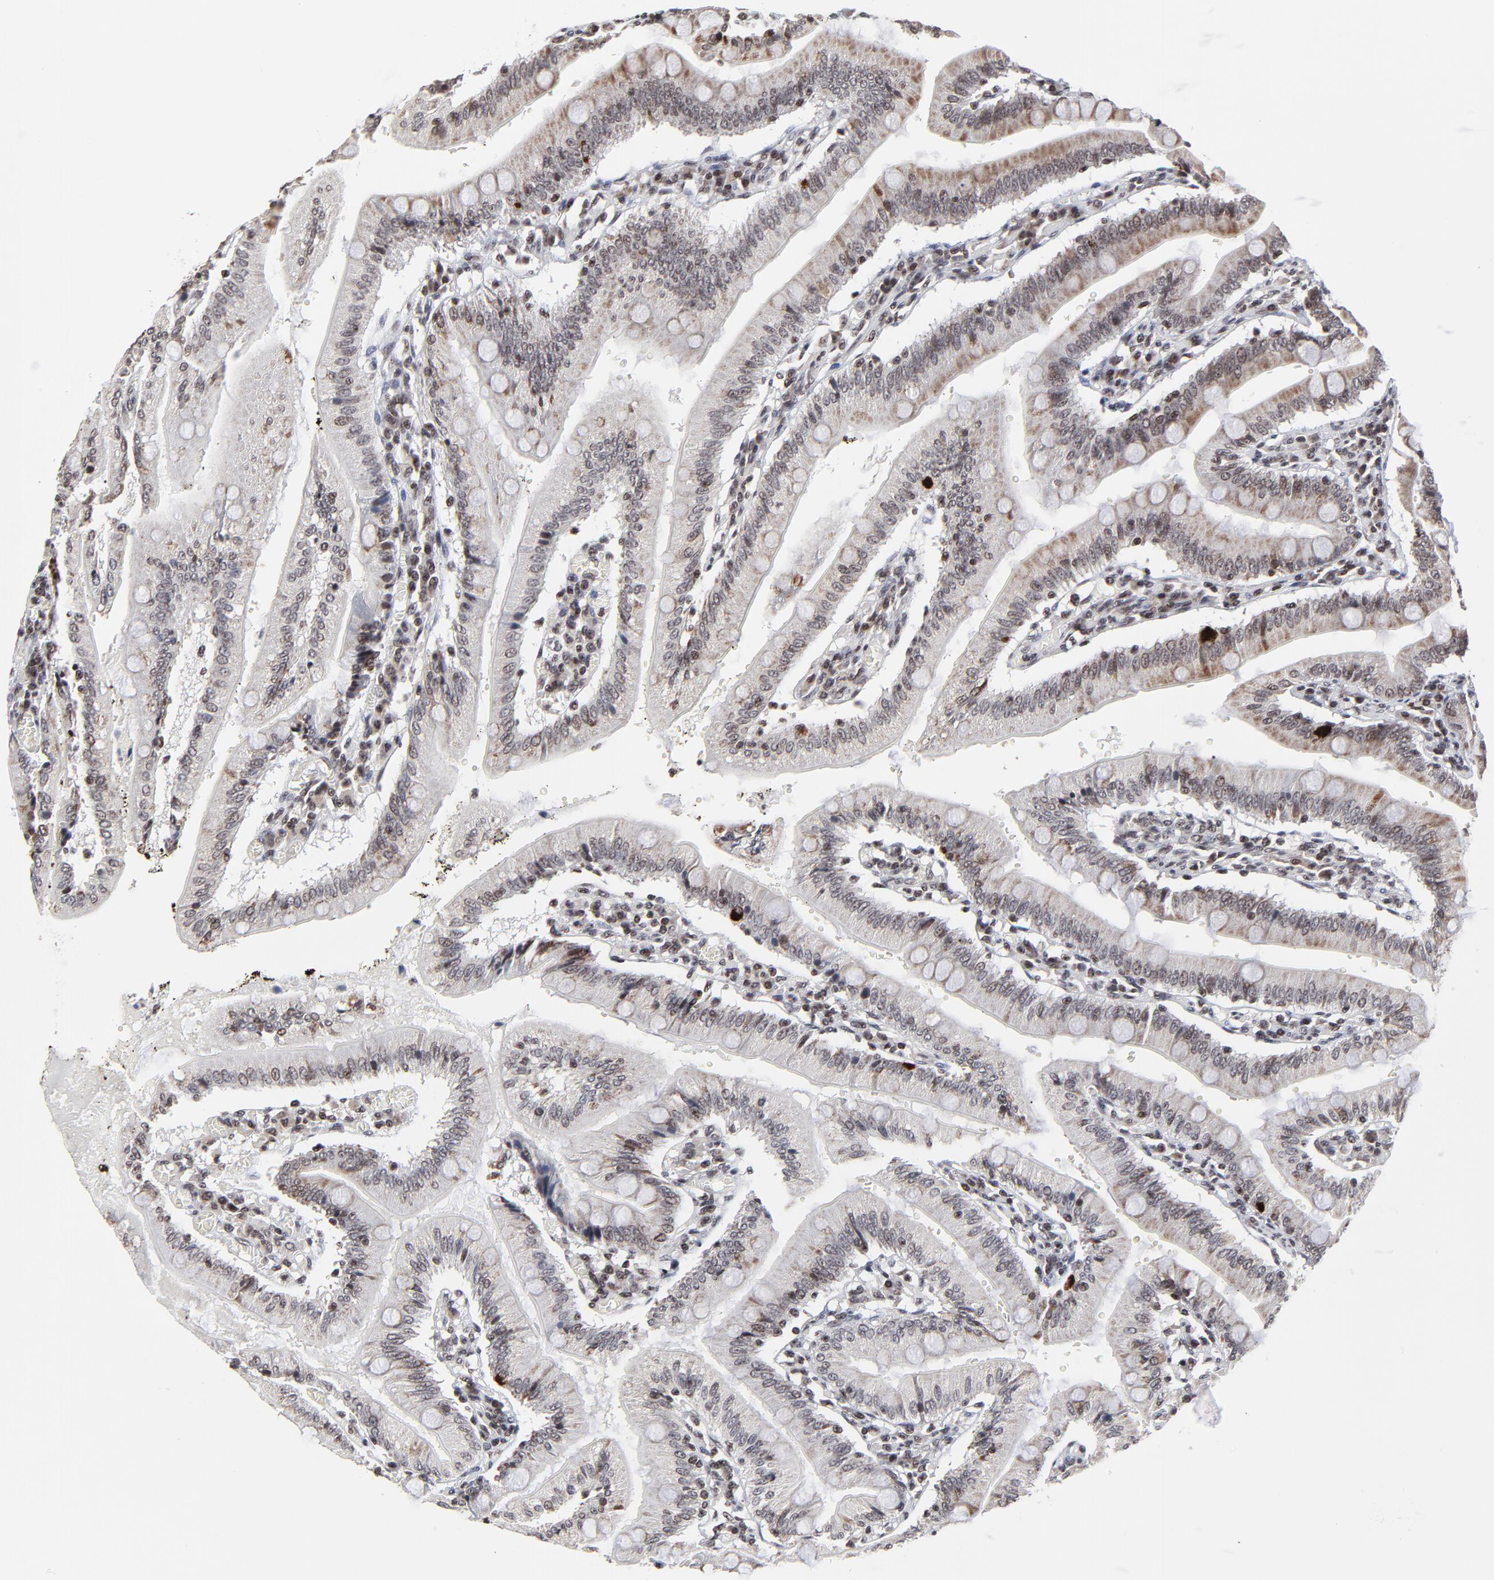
{"staining": {"intensity": "strong", "quantity": ">75%", "location": "nuclear"}, "tissue": "small intestine", "cell_type": "Glandular cells", "image_type": "normal", "snomed": [{"axis": "morphology", "description": "Normal tissue, NOS"}, {"axis": "topography", "description": "Small intestine"}], "caption": "A high-resolution micrograph shows immunohistochemistry staining of benign small intestine, which reveals strong nuclear staining in approximately >75% of glandular cells.", "gene": "ZNF777", "patient": {"sex": "male", "age": 71}}